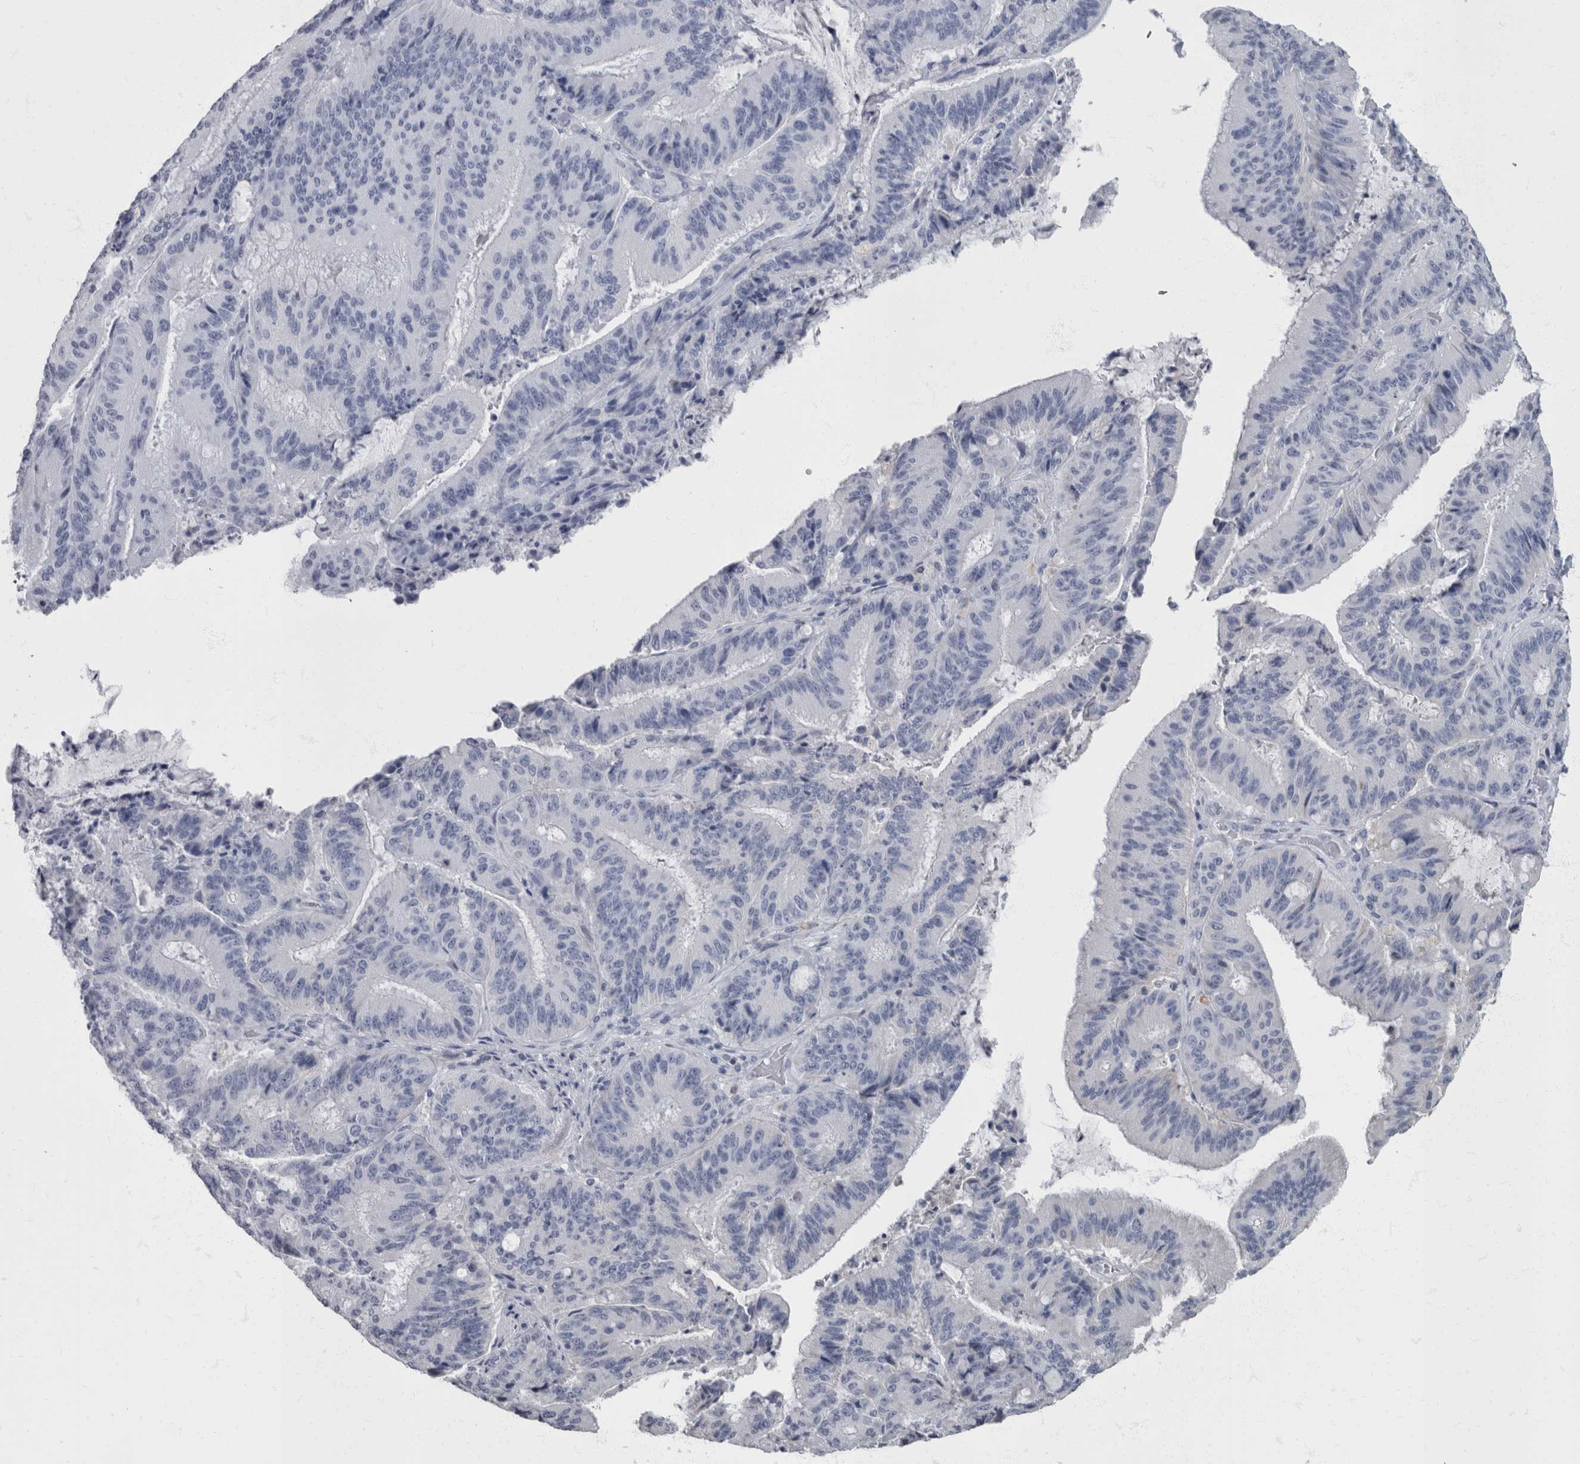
{"staining": {"intensity": "negative", "quantity": "none", "location": "none"}, "tissue": "liver cancer", "cell_type": "Tumor cells", "image_type": "cancer", "snomed": [{"axis": "morphology", "description": "Normal tissue, NOS"}, {"axis": "morphology", "description": "Cholangiocarcinoma"}, {"axis": "topography", "description": "Liver"}, {"axis": "topography", "description": "Peripheral nerve tissue"}], "caption": "A histopathology image of liver cancer (cholangiocarcinoma) stained for a protein exhibits no brown staining in tumor cells.", "gene": "PPP1R3C", "patient": {"sex": "female", "age": 73}}